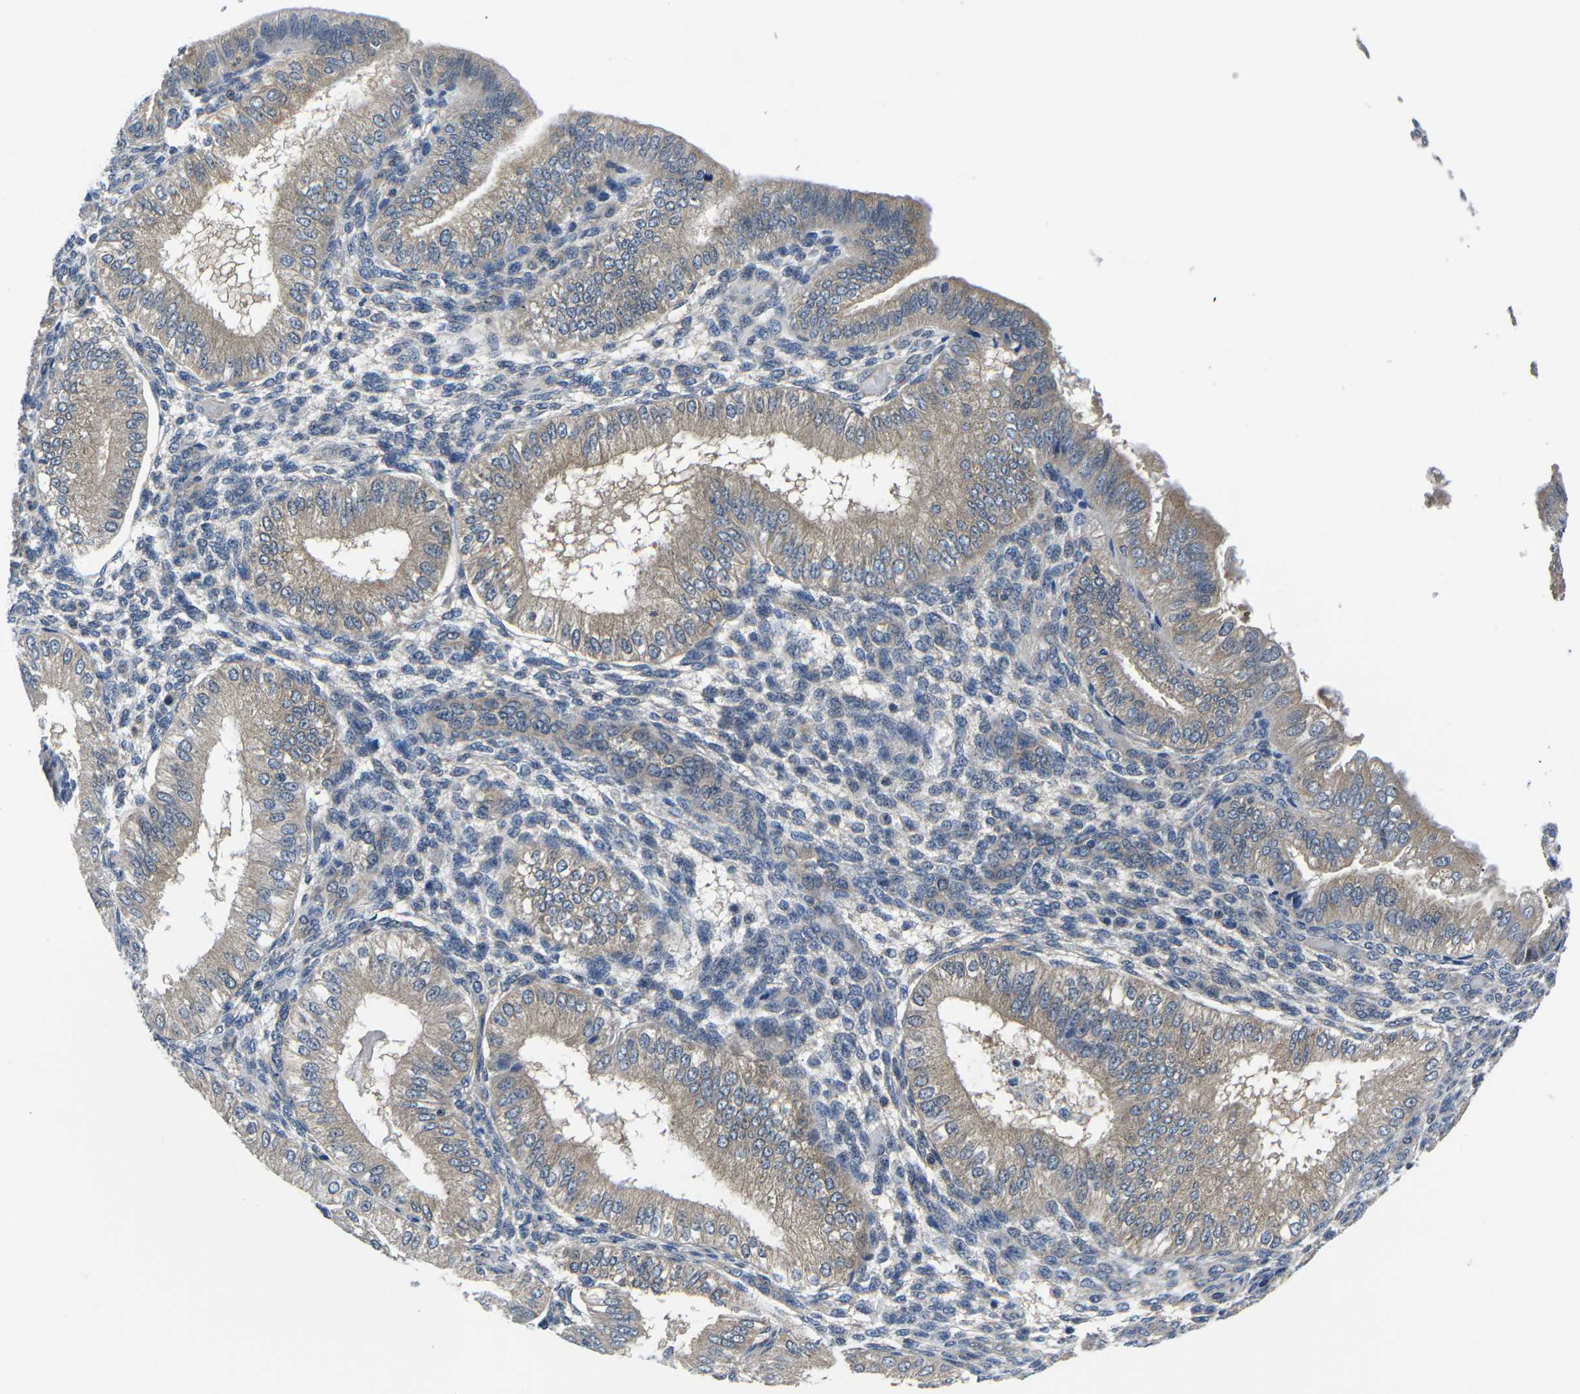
{"staining": {"intensity": "weak", "quantity": "<25%", "location": "cytoplasmic/membranous"}, "tissue": "endometrium", "cell_type": "Cells in endometrial stroma", "image_type": "normal", "snomed": [{"axis": "morphology", "description": "Normal tissue, NOS"}, {"axis": "topography", "description": "Endometrium"}], "caption": "An immunohistochemistry (IHC) image of benign endometrium is shown. There is no staining in cells in endometrial stroma of endometrium. (DAB (3,3'-diaminobenzidine) IHC with hematoxylin counter stain).", "gene": "GSK3B", "patient": {"sex": "female", "age": 39}}